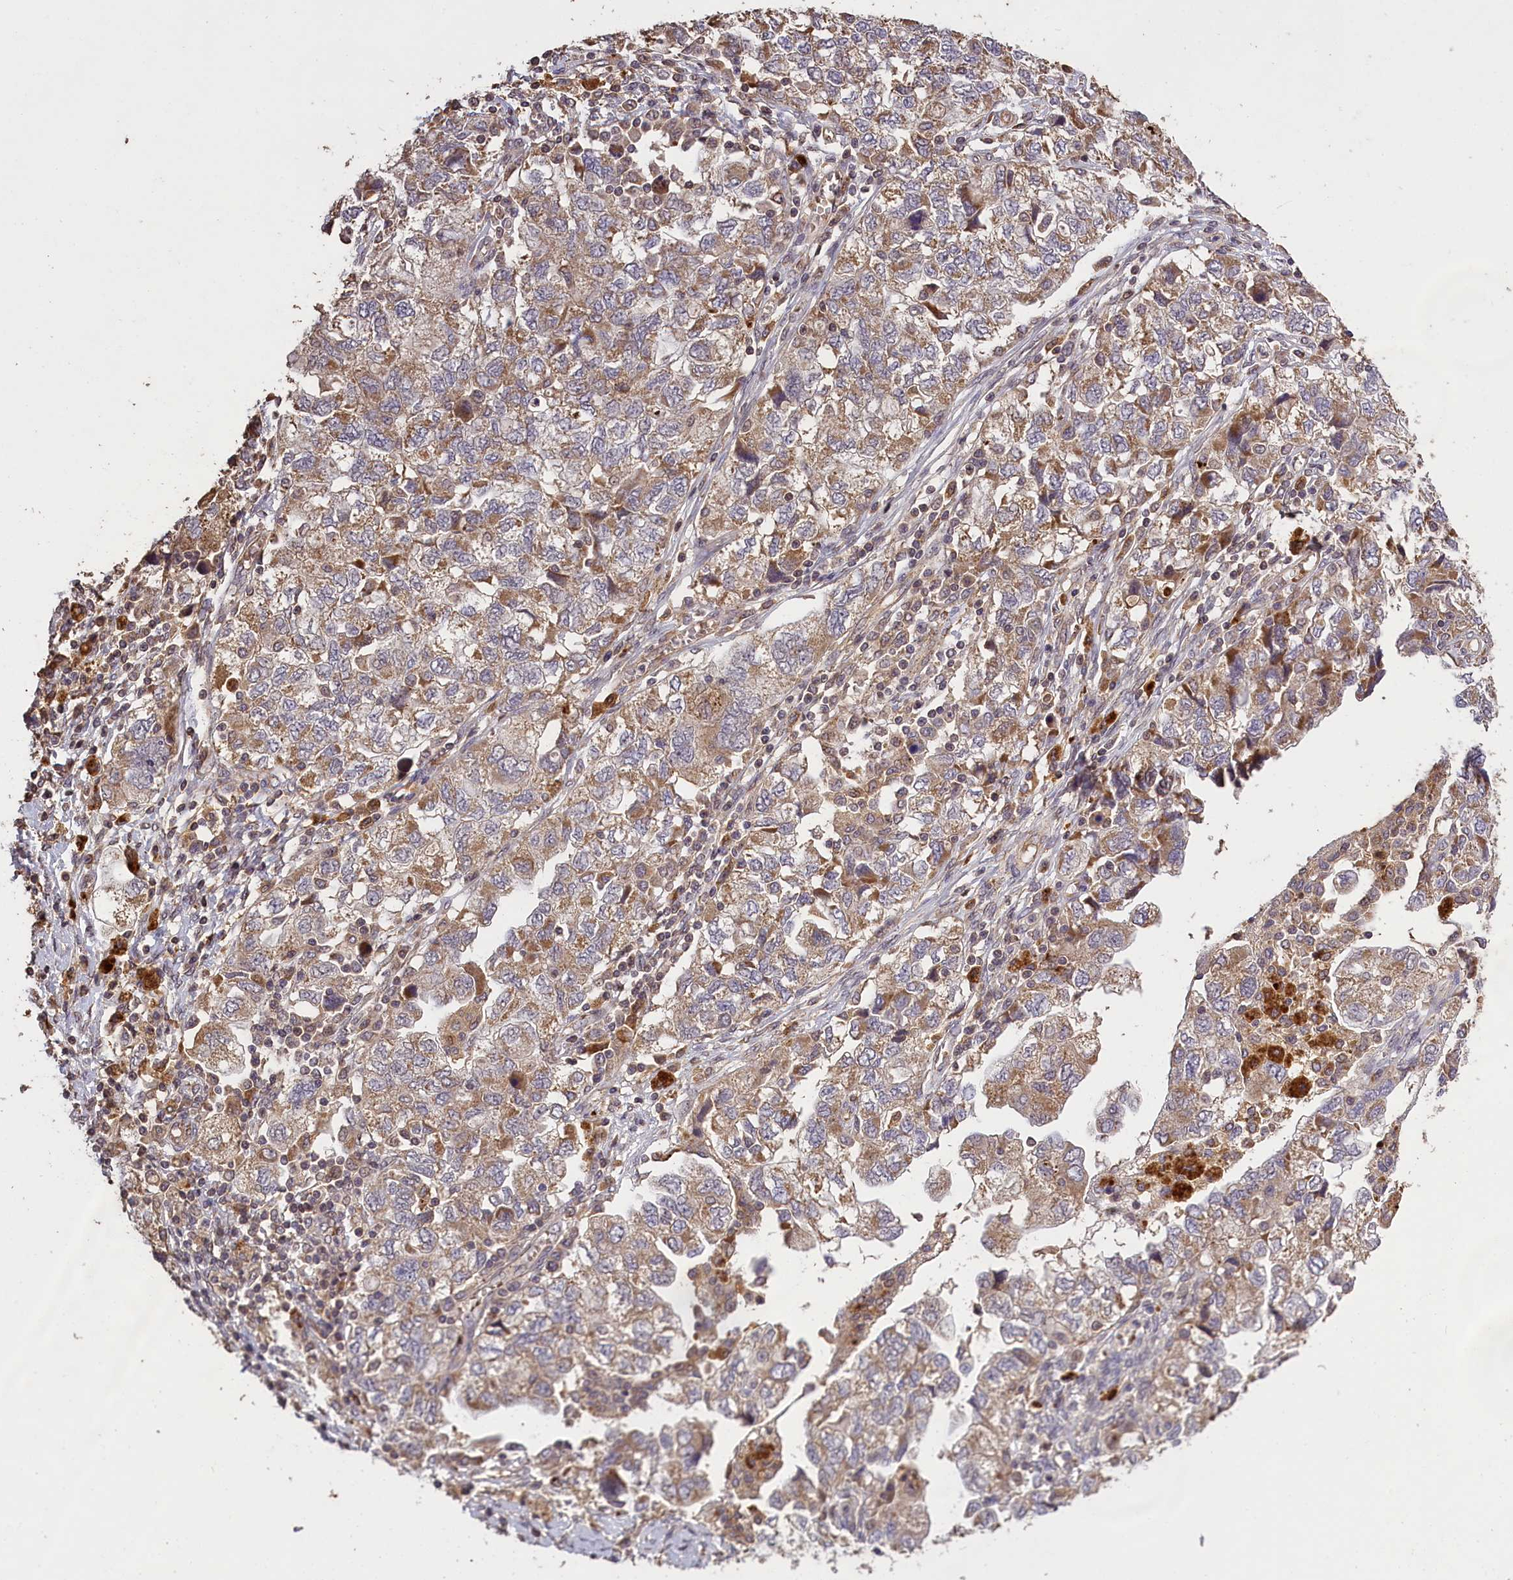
{"staining": {"intensity": "weak", "quantity": "25%-75%", "location": "cytoplasmic/membranous"}, "tissue": "ovarian cancer", "cell_type": "Tumor cells", "image_type": "cancer", "snomed": [{"axis": "morphology", "description": "Carcinoma, NOS"}, {"axis": "morphology", "description": "Cystadenocarcinoma, serous, NOS"}, {"axis": "topography", "description": "Ovary"}], "caption": "High-magnification brightfield microscopy of ovarian cancer stained with DAB (brown) and counterstained with hematoxylin (blue). tumor cells exhibit weak cytoplasmic/membranous positivity is seen in approximately25%-75% of cells.", "gene": "CLRN2", "patient": {"sex": "female", "age": 69}}